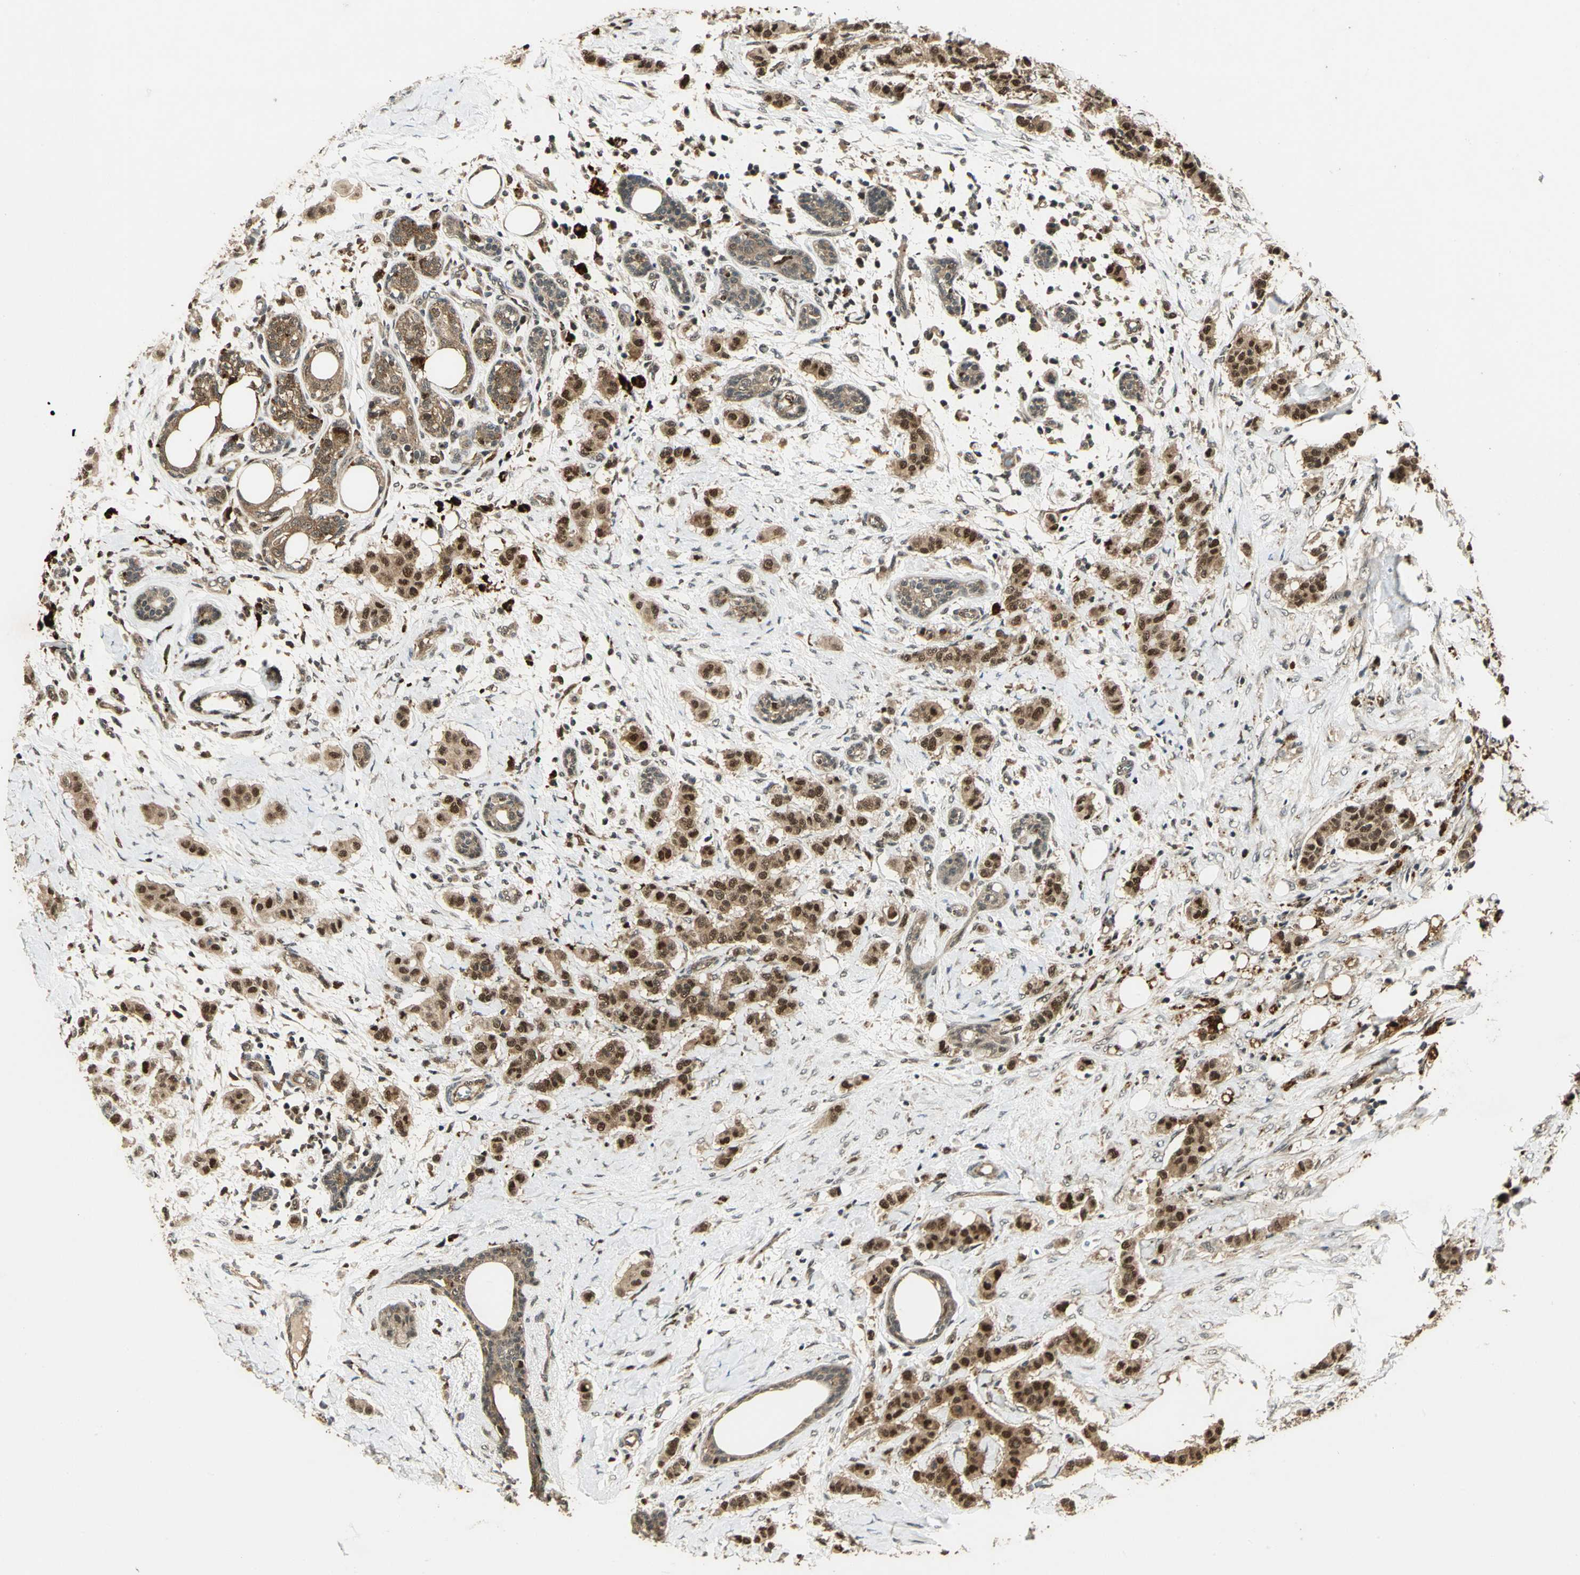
{"staining": {"intensity": "moderate", "quantity": ">75%", "location": "cytoplasmic/membranous,nuclear"}, "tissue": "breast cancer", "cell_type": "Tumor cells", "image_type": "cancer", "snomed": [{"axis": "morphology", "description": "Duct carcinoma"}, {"axis": "topography", "description": "Breast"}], "caption": "Protein analysis of breast intraductal carcinoma tissue exhibits moderate cytoplasmic/membranous and nuclear expression in about >75% of tumor cells. The staining is performed using DAB (3,3'-diaminobenzidine) brown chromogen to label protein expression. The nuclei are counter-stained blue using hematoxylin.", "gene": "PPP1R13L", "patient": {"sex": "female", "age": 40}}